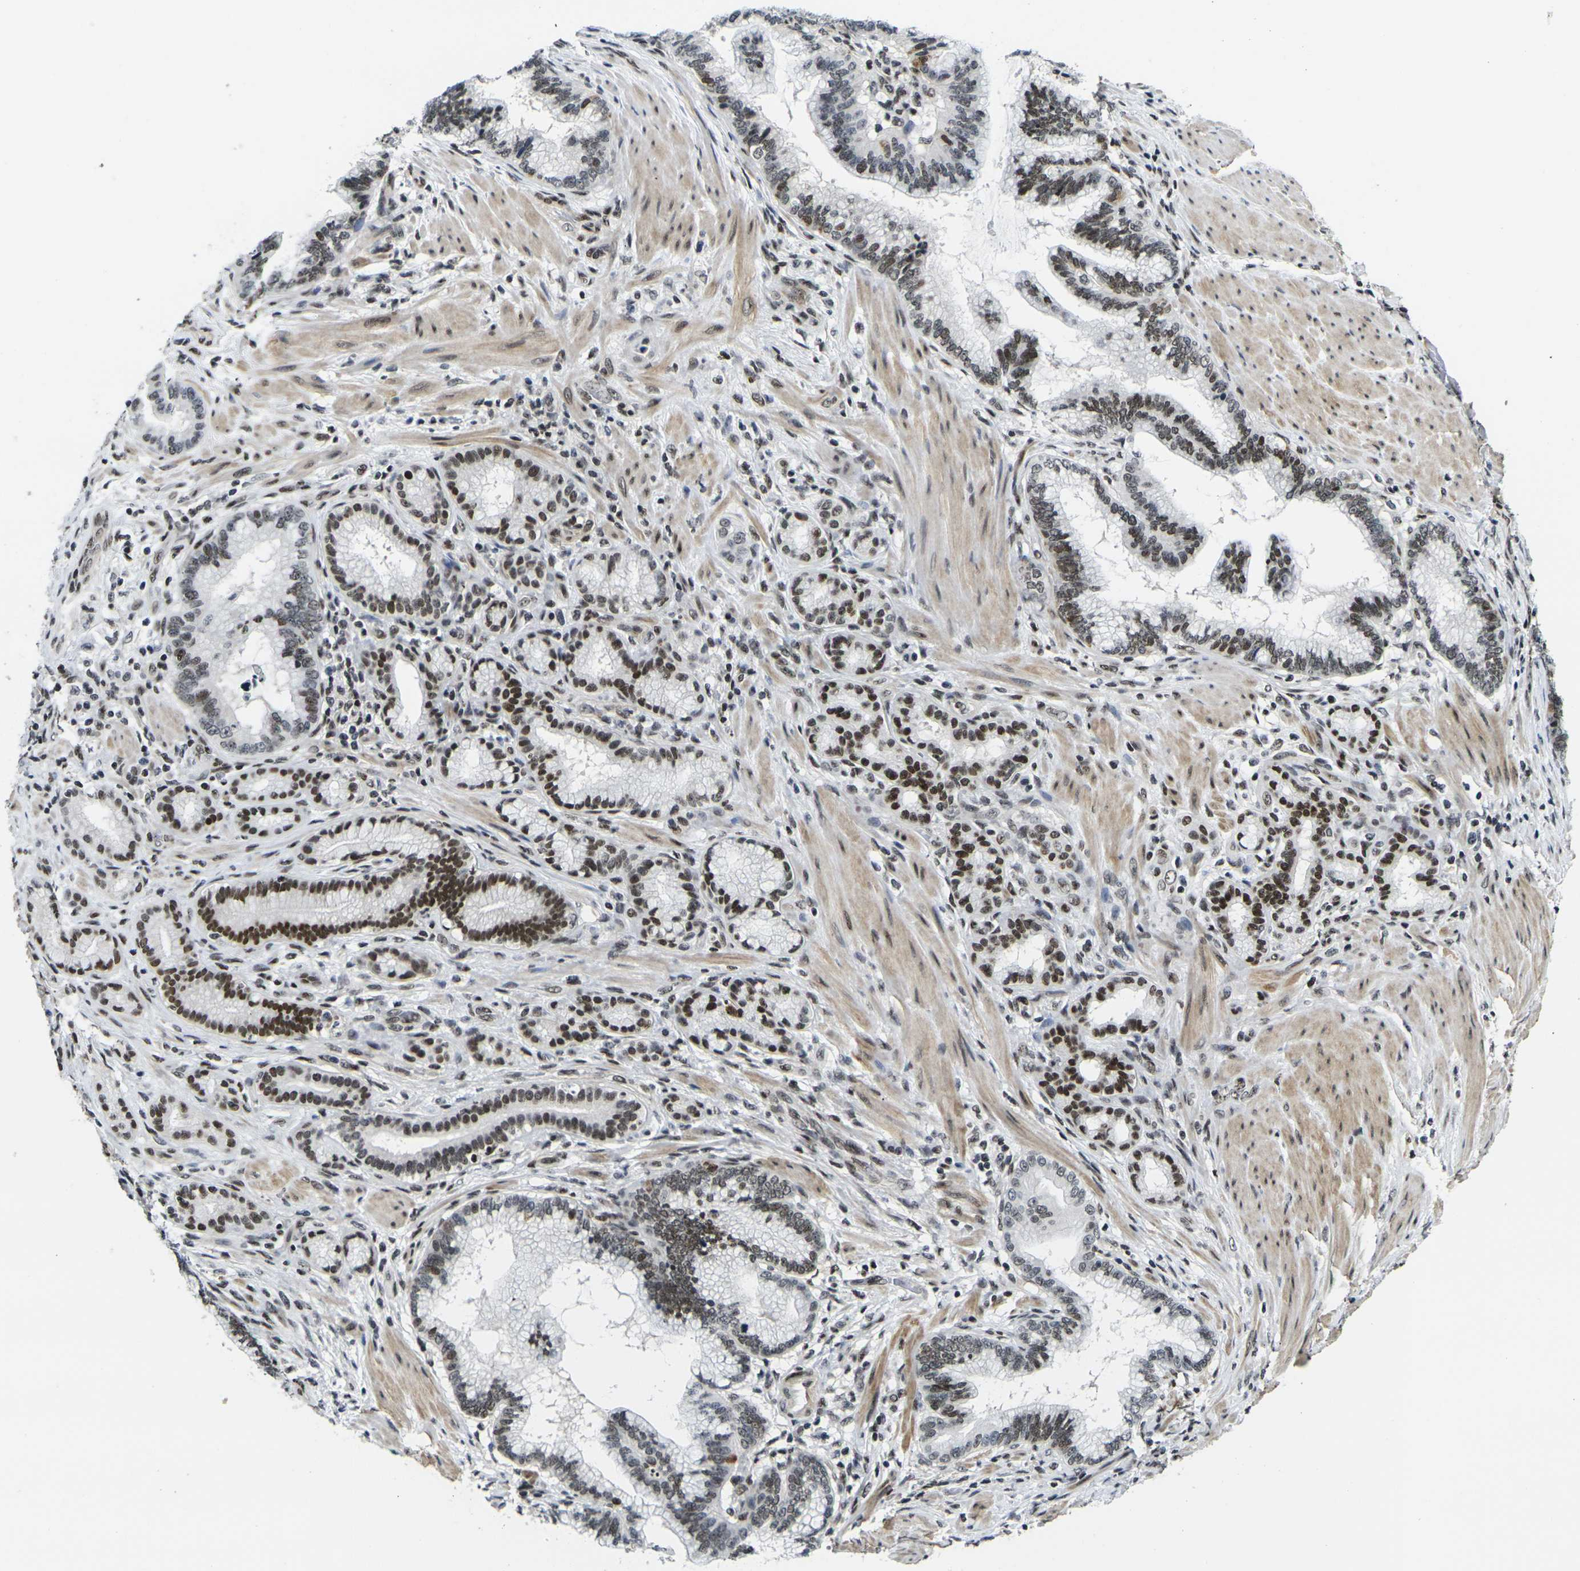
{"staining": {"intensity": "moderate", "quantity": "25%-75%", "location": "nuclear"}, "tissue": "pancreatic cancer", "cell_type": "Tumor cells", "image_type": "cancer", "snomed": [{"axis": "morphology", "description": "Adenocarcinoma, NOS"}, {"axis": "topography", "description": "Pancreas"}], "caption": "Immunohistochemistry (IHC) image of neoplastic tissue: human adenocarcinoma (pancreatic) stained using IHC exhibits medium levels of moderate protein expression localized specifically in the nuclear of tumor cells, appearing as a nuclear brown color.", "gene": "H1-10", "patient": {"sex": "female", "age": 64}}